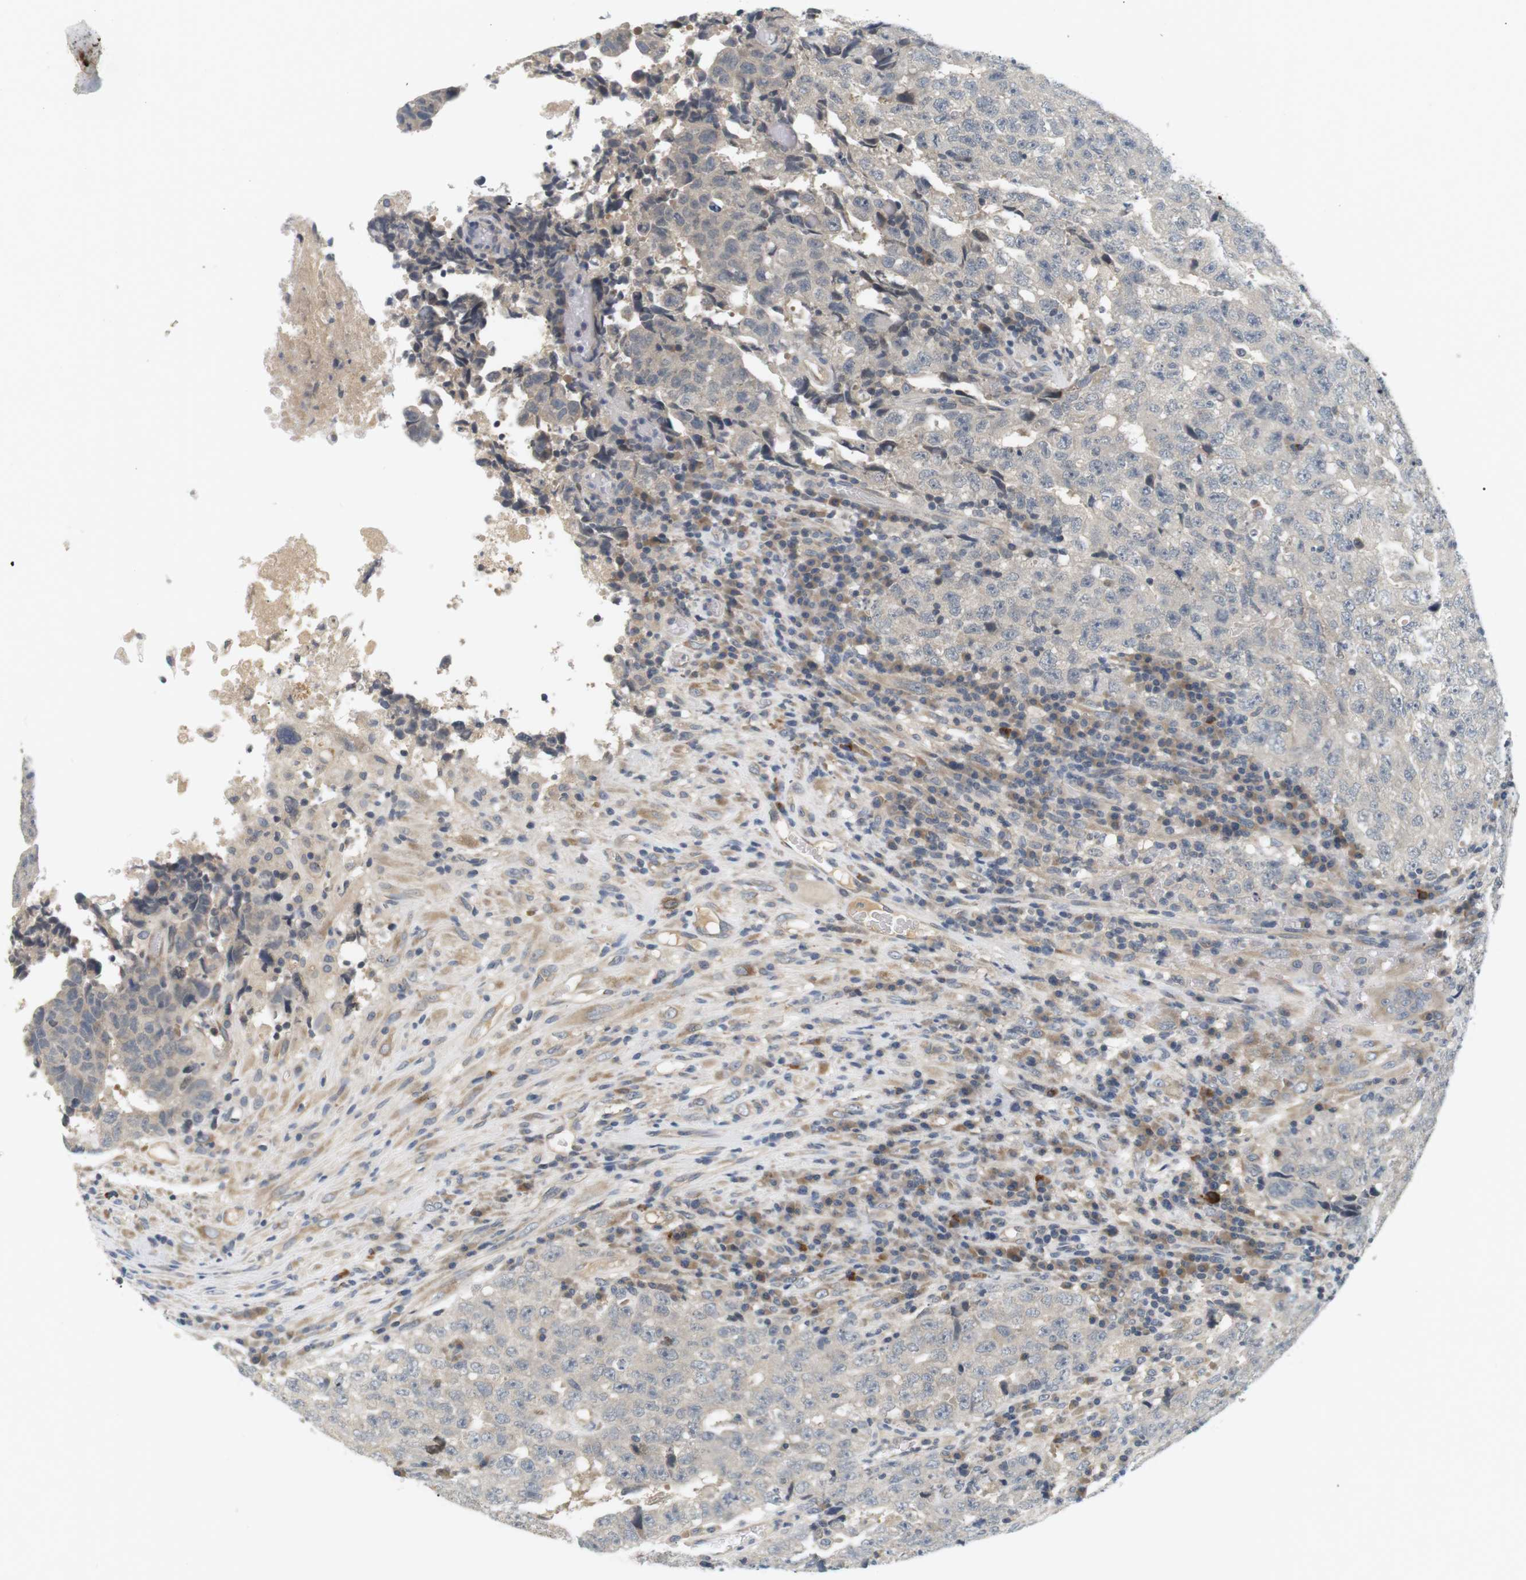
{"staining": {"intensity": "negative", "quantity": "none", "location": "none"}, "tissue": "testis cancer", "cell_type": "Tumor cells", "image_type": "cancer", "snomed": [{"axis": "morphology", "description": "Necrosis, NOS"}, {"axis": "morphology", "description": "Carcinoma, Embryonal, NOS"}, {"axis": "topography", "description": "Testis"}], "caption": "The immunohistochemistry (IHC) micrograph has no significant positivity in tumor cells of embryonal carcinoma (testis) tissue.", "gene": "EVA1C", "patient": {"sex": "male", "age": 19}}